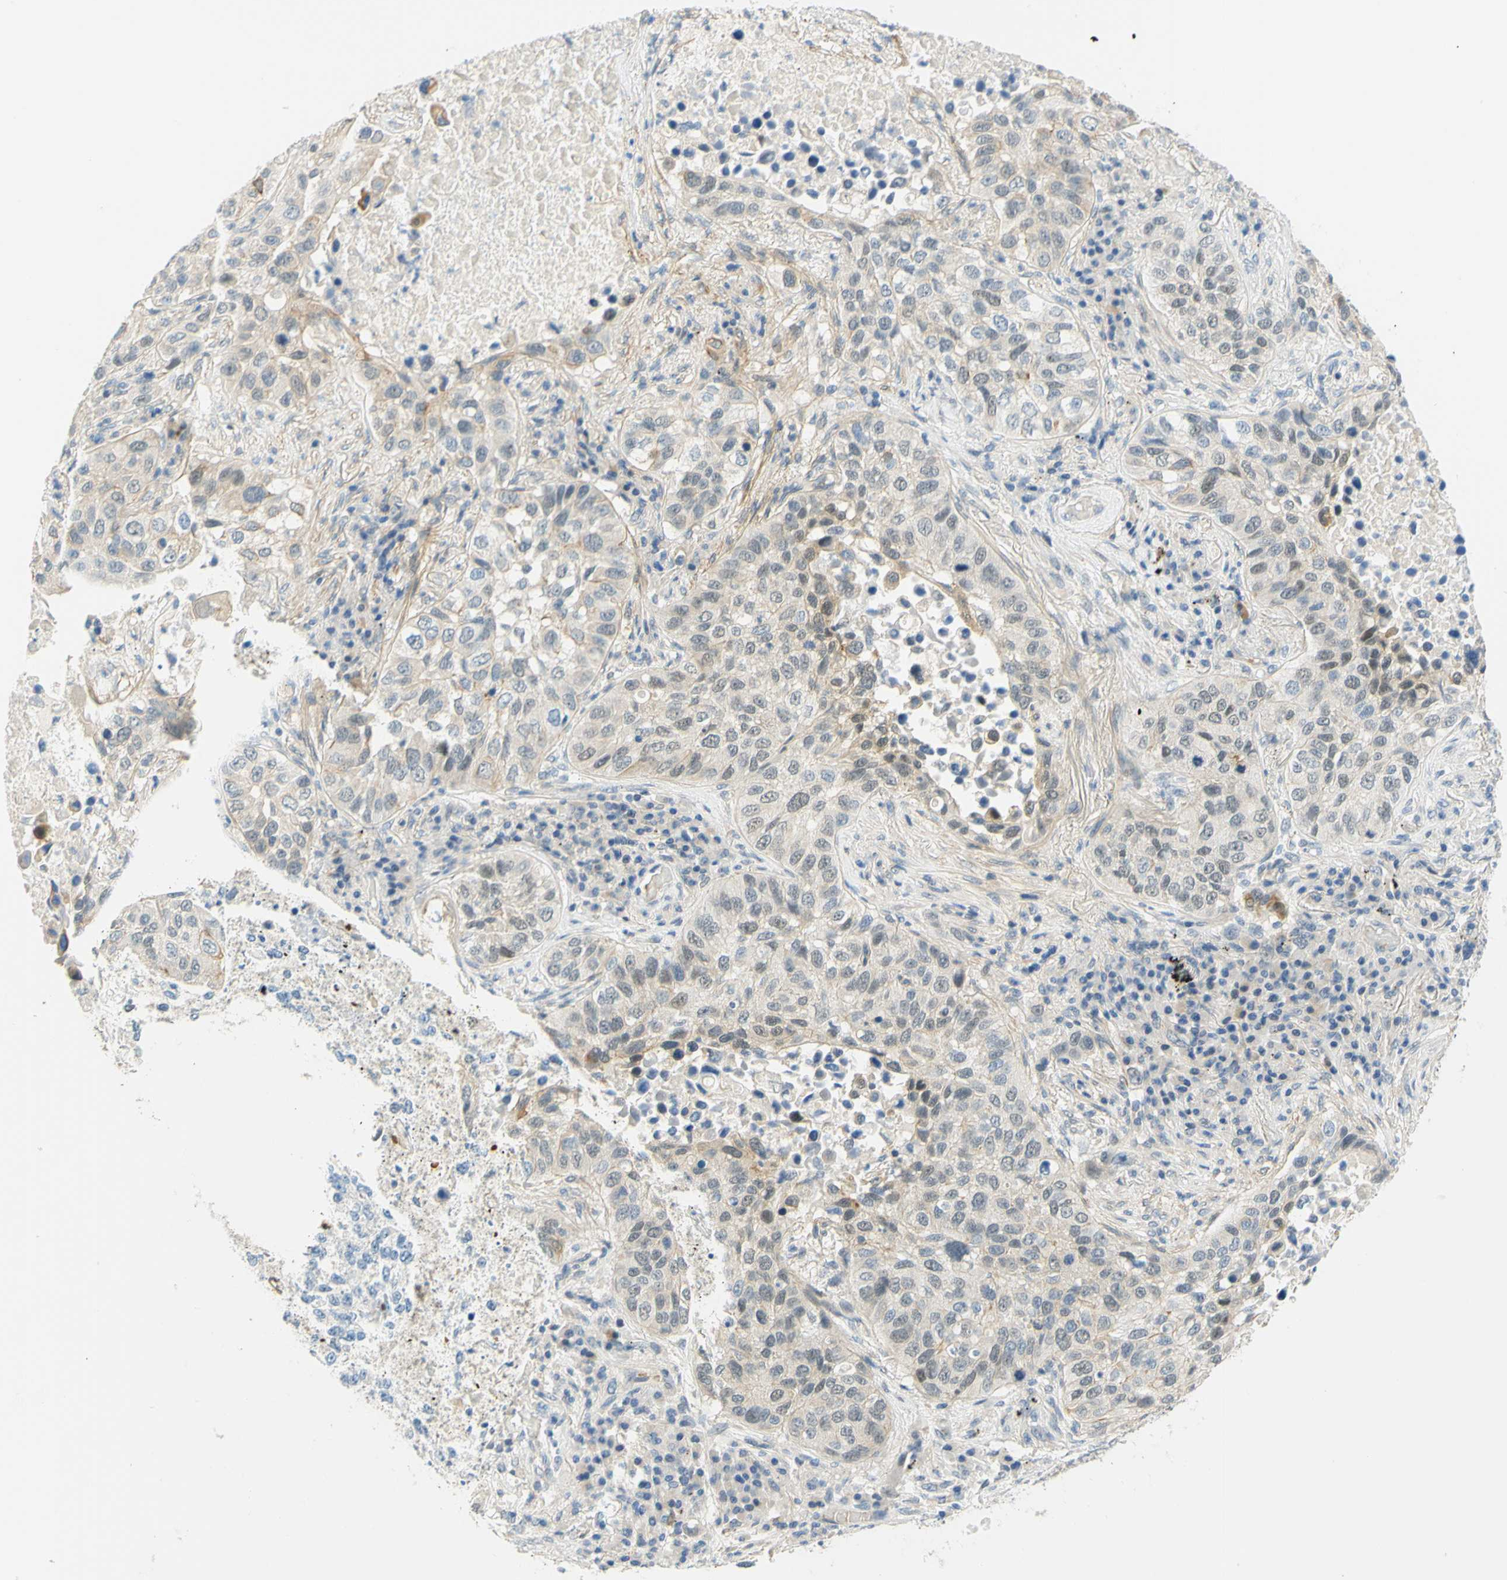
{"staining": {"intensity": "weak", "quantity": "25%-75%", "location": "cytoplasmic/membranous"}, "tissue": "lung cancer", "cell_type": "Tumor cells", "image_type": "cancer", "snomed": [{"axis": "morphology", "description": "Squamous cell carcinoma, NOS"}, {"axis": "topography", "description": "Lung"}], "caption": "Protein expression analysis of lung squamous cell carcinoma displays weak cytoplasmic/membranous expression in approximately 25%-75% of tumor cells.", "gene": "ENTREP2", "patient": {"sex": "male", "age": 57}}